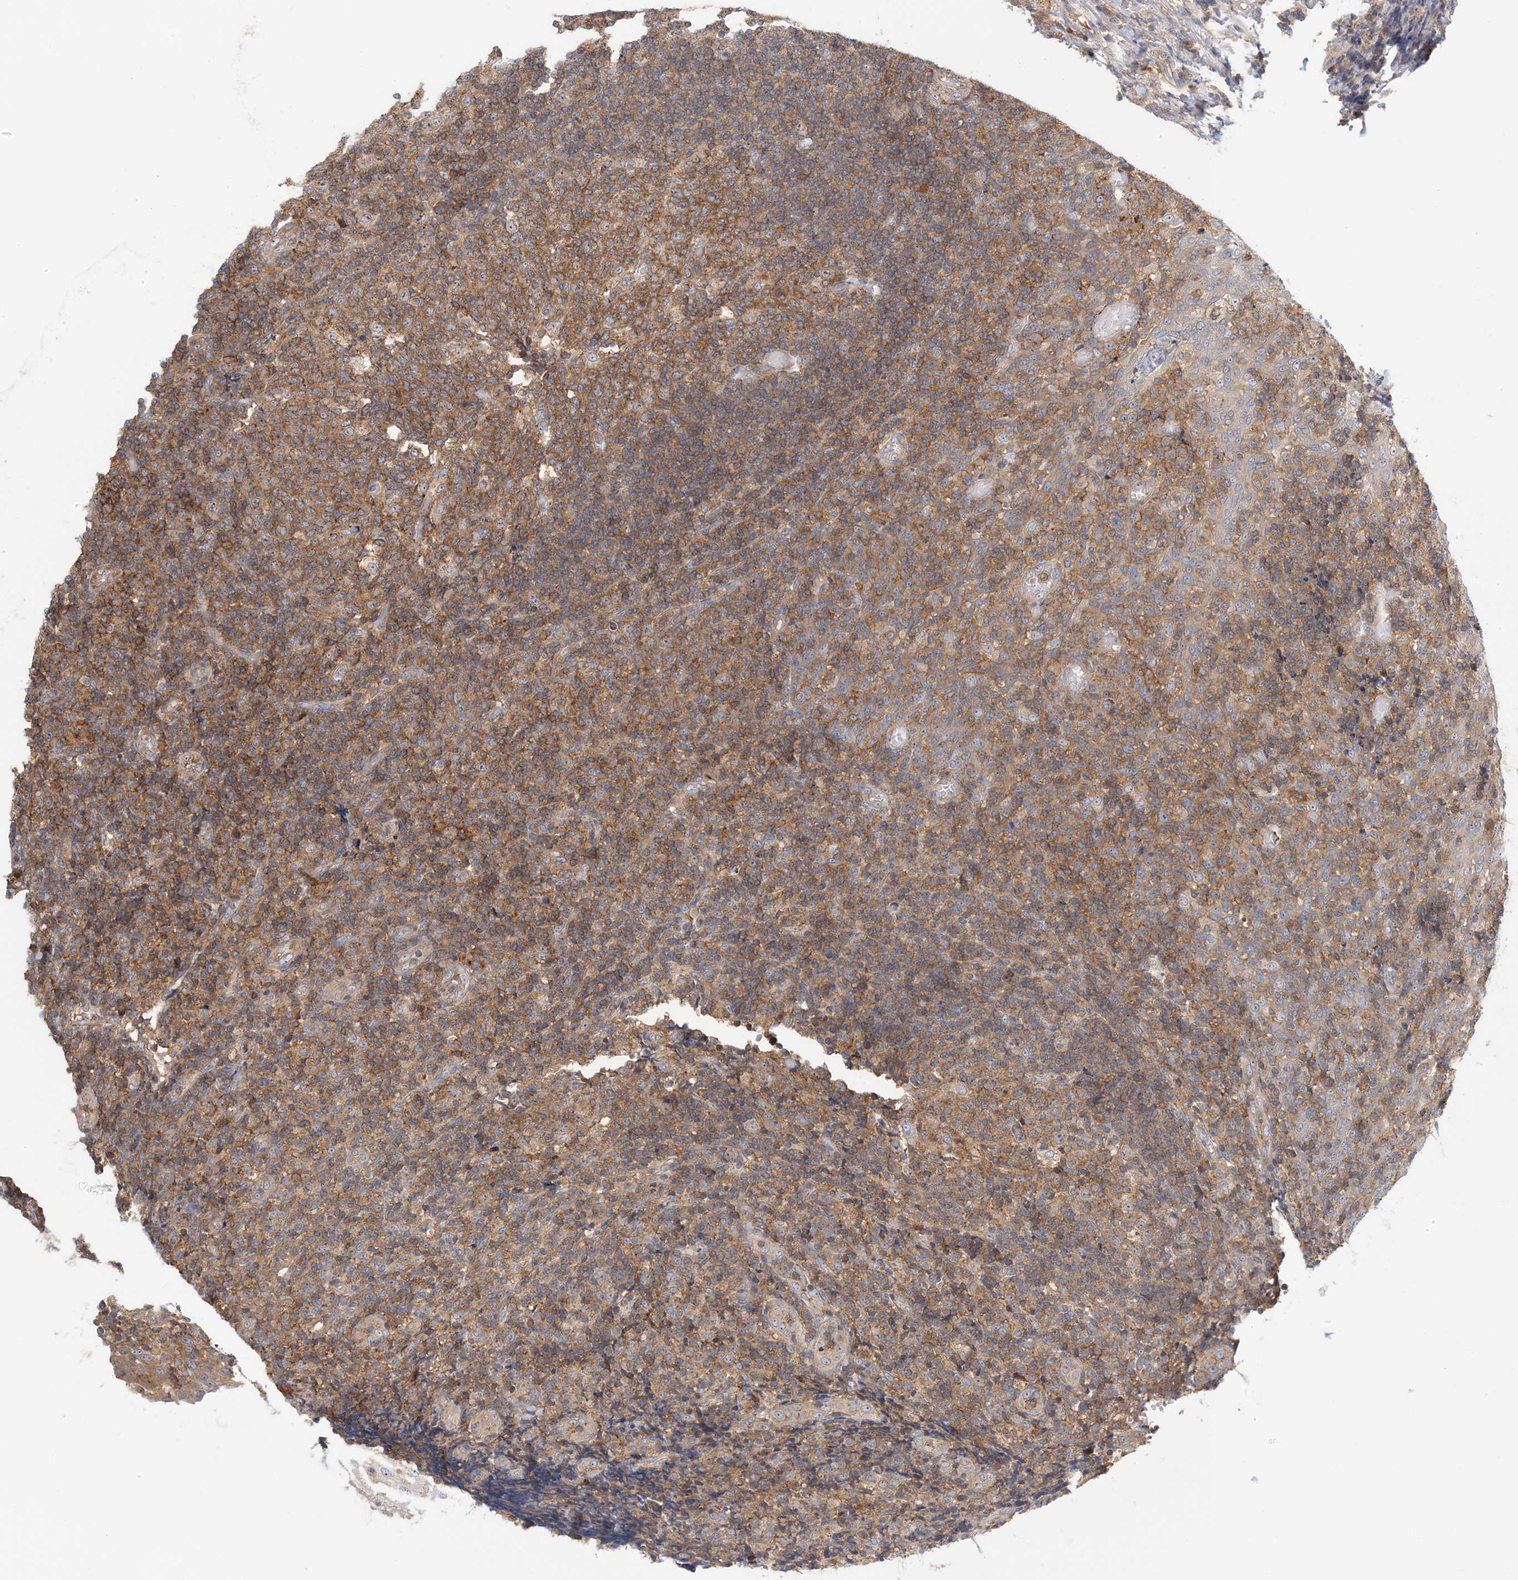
{"staining": {"intensity": "moderate", "quantity": ">75%", "location": "cytoplasmic/membranous"}, "tissue": "tonsil", "cell_type": "Germinal center cells", "image_type": "normal", "snomed": [{"axis": "morphology", "description": "Normal tissue, NOS"}, {"axis": "topography", "description": "Tonsil"}], "caption": "A photomicrograph of tonsil stained for a protein demonstrates moderate cytoplasmic/membranous brown staining in germinal center cells. The staining is performed using DAB (3,3'-diaminobenzidine) brown chromogen to label protein expression. The nuclei are counter-stained blue using hematoxylin.", "gene": "COLEC11", "patient": {"sex": "female", "age": 19}}